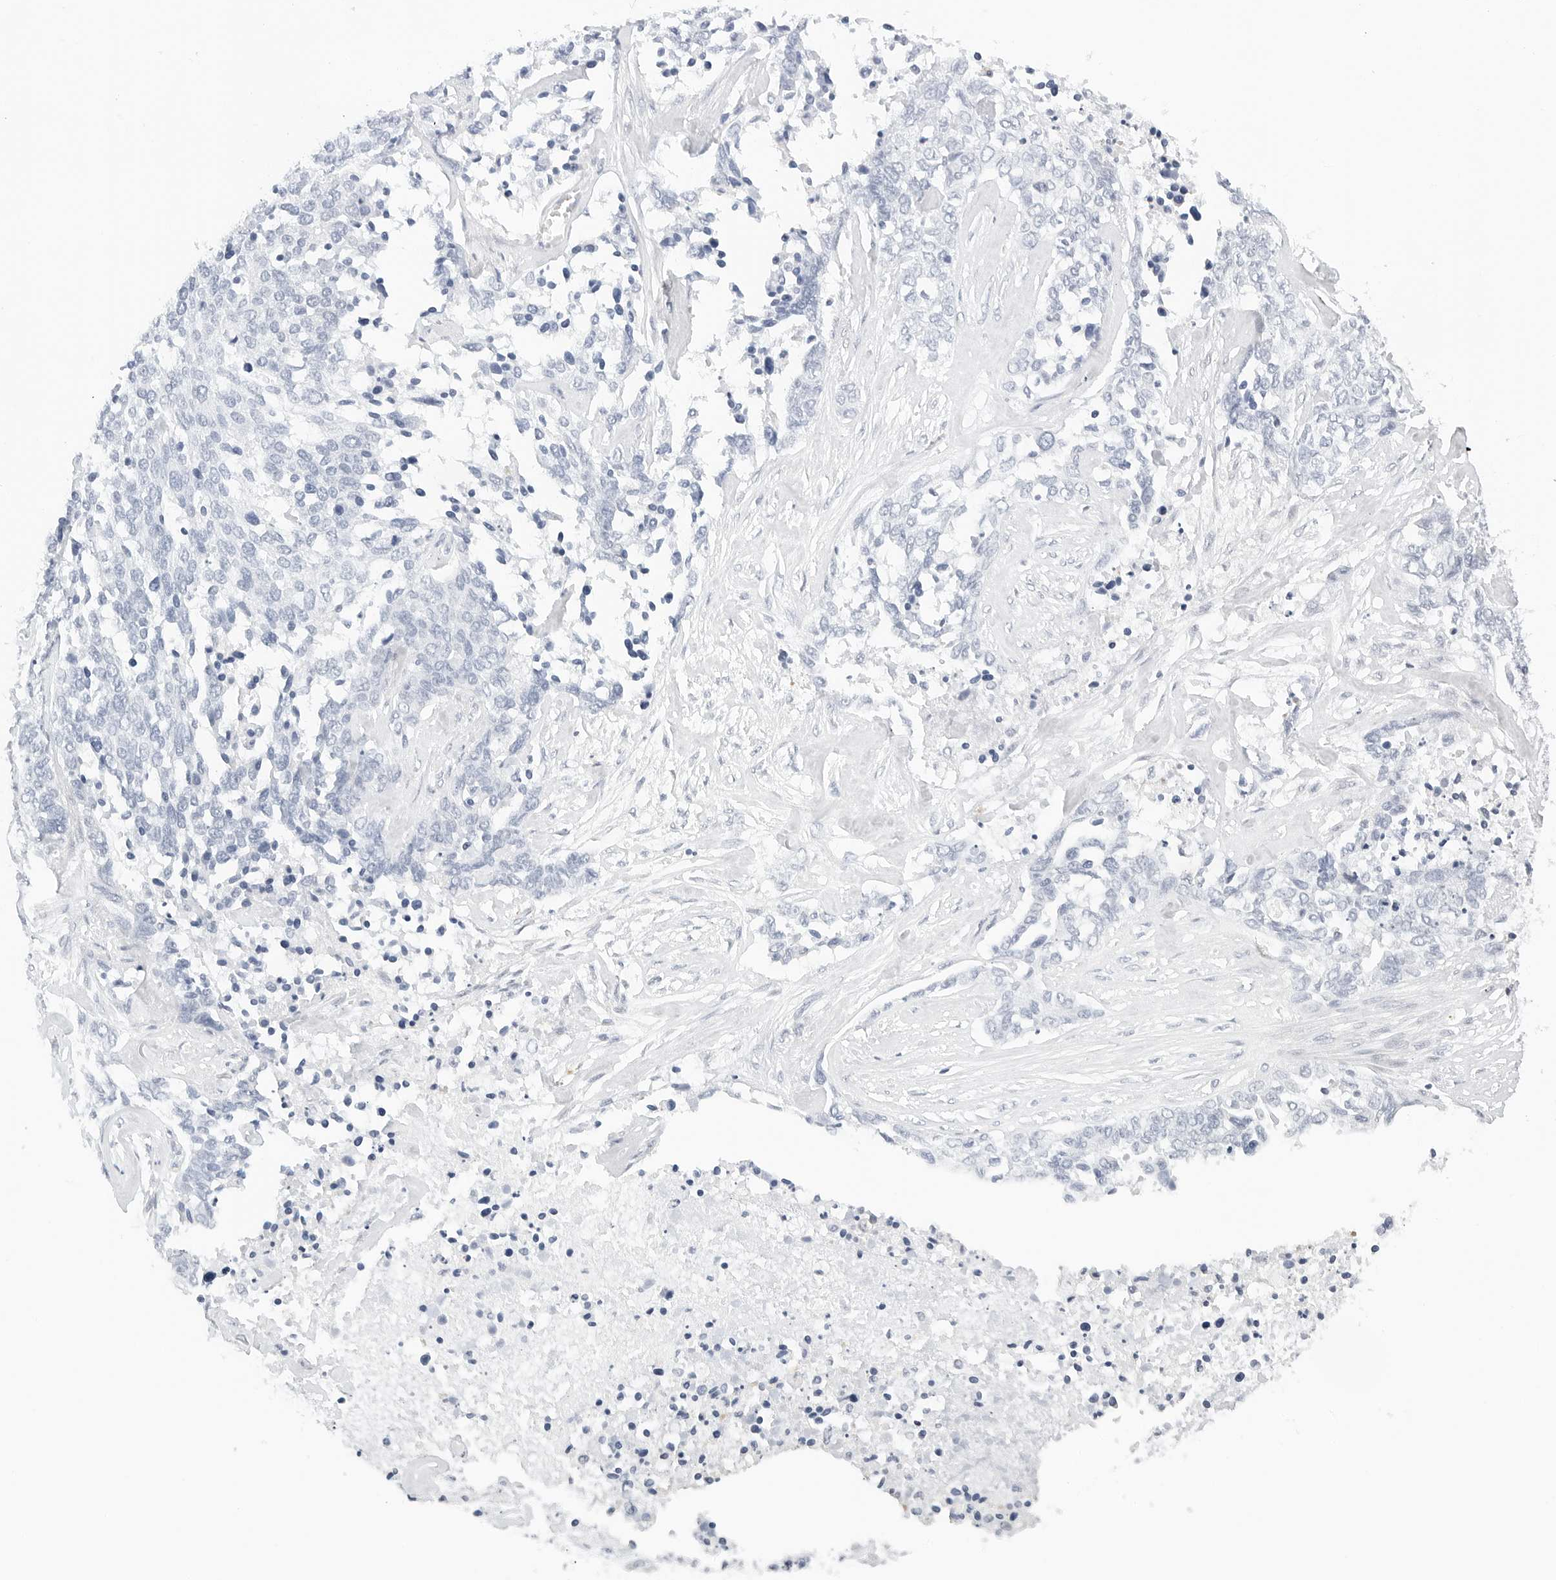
{"staining": {"intensity": "negative", "quantity": "none", "location": "none"}, "tissue": "ovarian cancer", "cell_type": "Tumor cells", "image_type": "cancer", "snomed": [{"axis": "morphology", "description": "Cystadenocarcinoma, serous, NOS"}, {"axis": "topography", "description": "Ovary"}], "caption": "Tumor cells show no significant positivity in serous cystadenocarcinoma (ovarian). (Brightfield microscopy of DAB (3,3'-diaminobenzidine) immunohistochemistry at high magnification).", "gene": "CD22", "patient": {"sex": "female", "age": 44}}